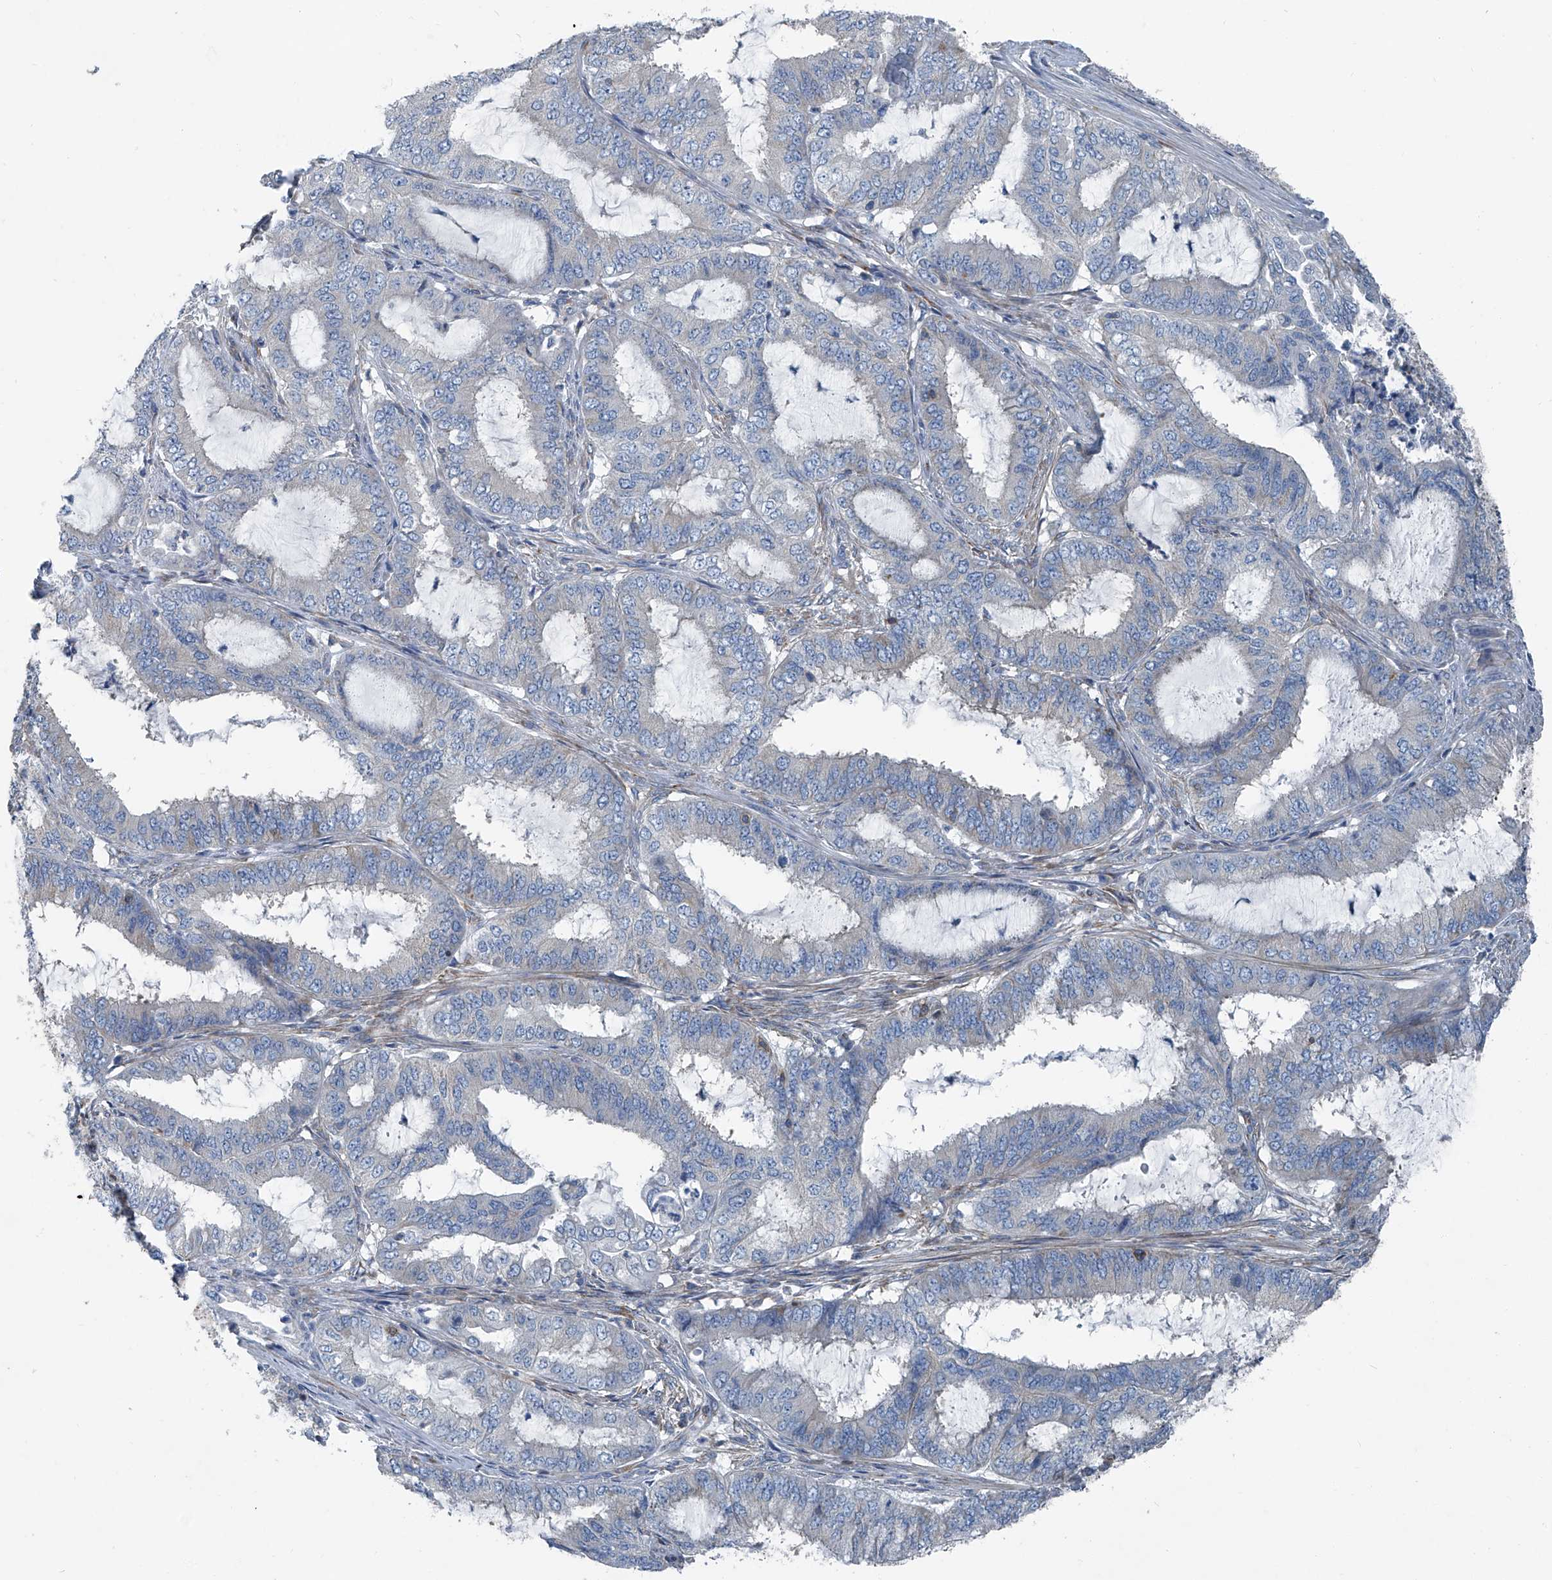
{"staining": {"intensity": "negative", "quantity": "none", "location": "none"}, "tissue": "endometrial cancer", "cell_type": "Tumor cells", "image_type": "cancer", "snomed": [{"axis": "morphology", "description": "Adenocarcinoma, NOS"}, {"axis": "topography", "description": "Endometrium"}], "caption": "Tumor cells are negative for brown protein staining in endometrial adenocarcinoma.", "gene": "SEPTIN7", "patient": {"sex": "female", "age": 51}}